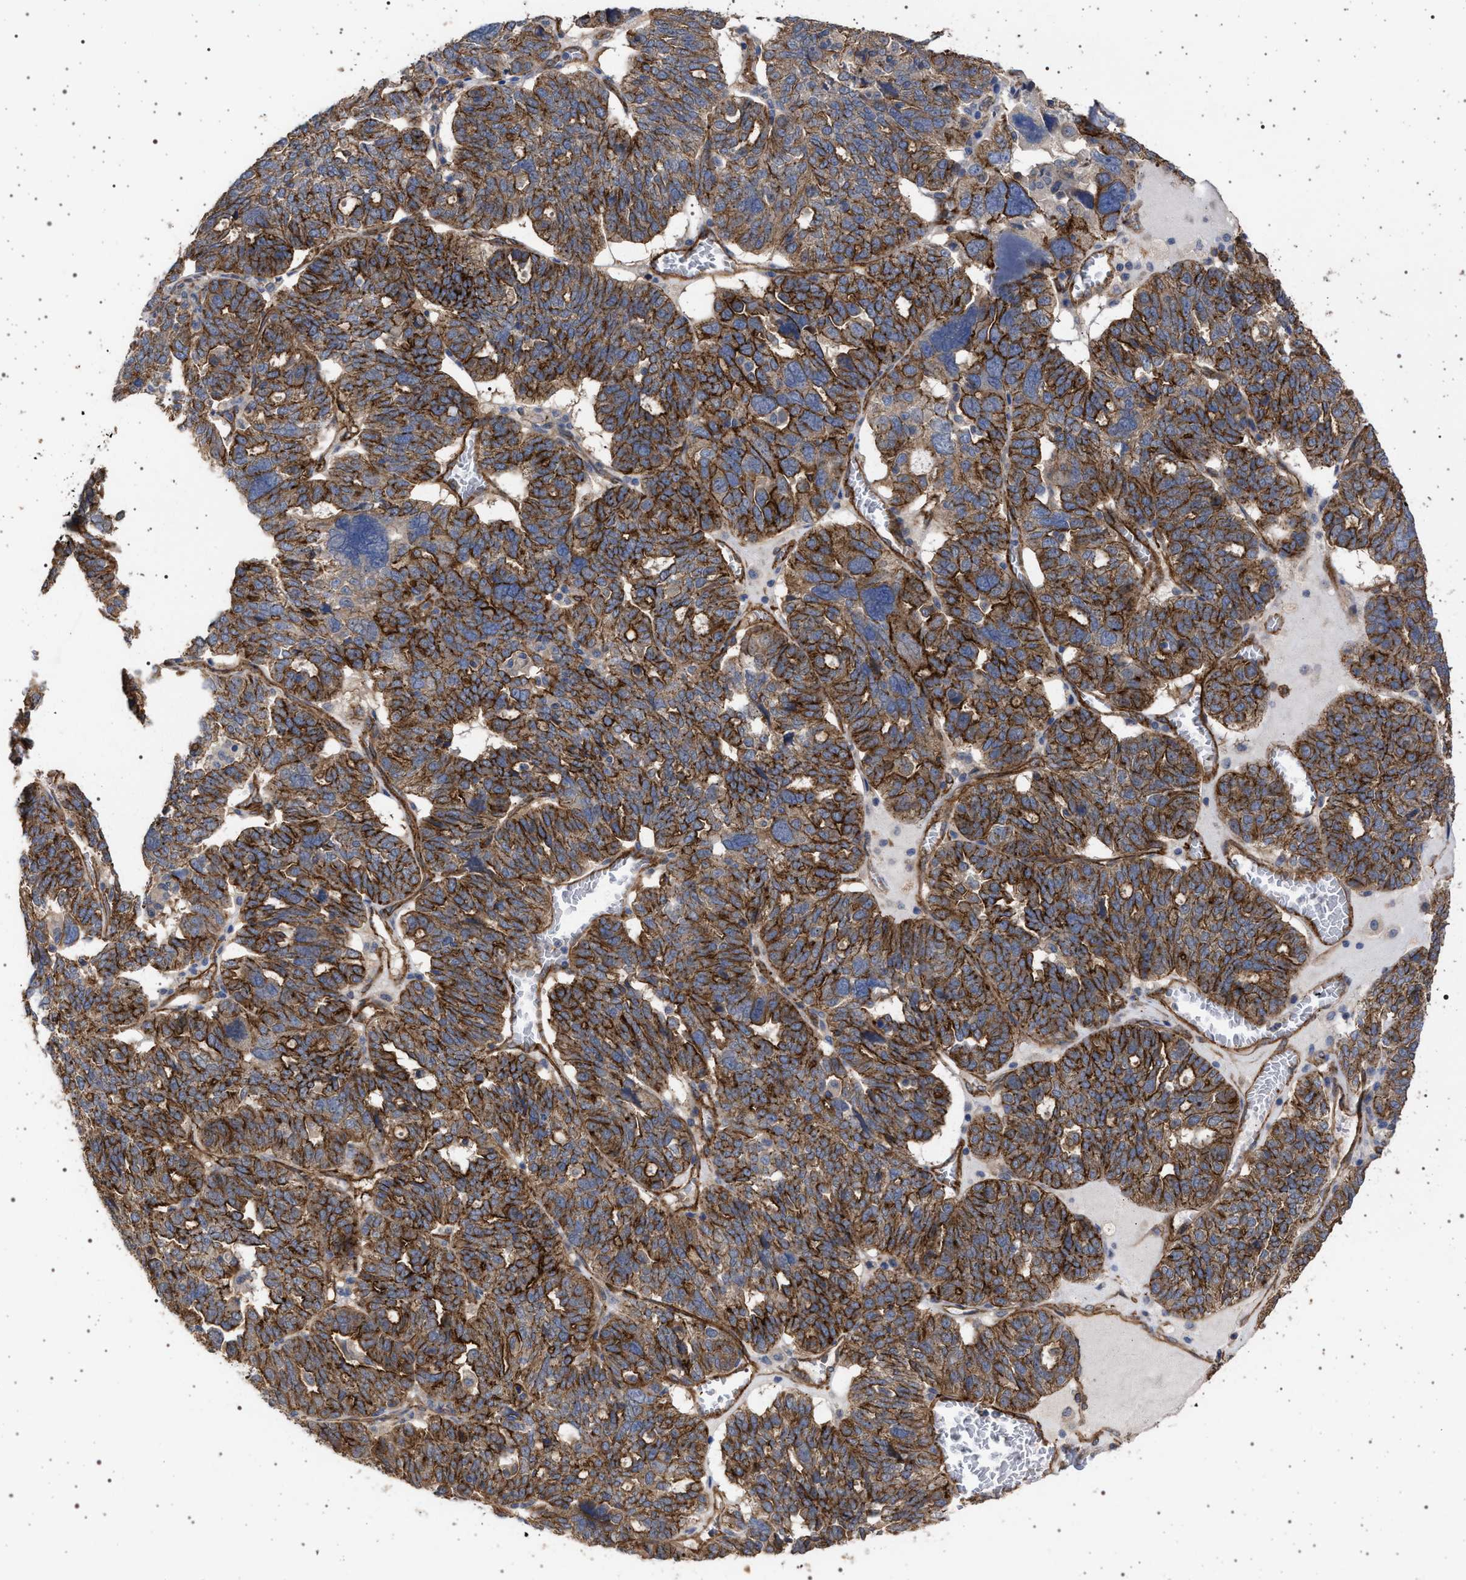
{"staining": {"intensity": "strong", "quantity": ">75%", "location": "cytoplasmic/membranous"}, "tissue": "ovarian cancer", "cell_type": "Tumor cells", "image_type": "cancer", "snomed": [{"axis": "morphology", "description": "Cystadenocarcinoma, serous, NOS"}, {"axis": "topography", "description": "Ovary"}], "caption": "DAB (3,3'-diaminobenzidine) immunohistochemical staining of human serous cystadenocarcinoma (ovarian) demonstrates strong cytoplasmic/membranous protein staining in about >75% of tumor cells.", "gene": "IFT20", "patient": {"sex": "female", "age": 59}}